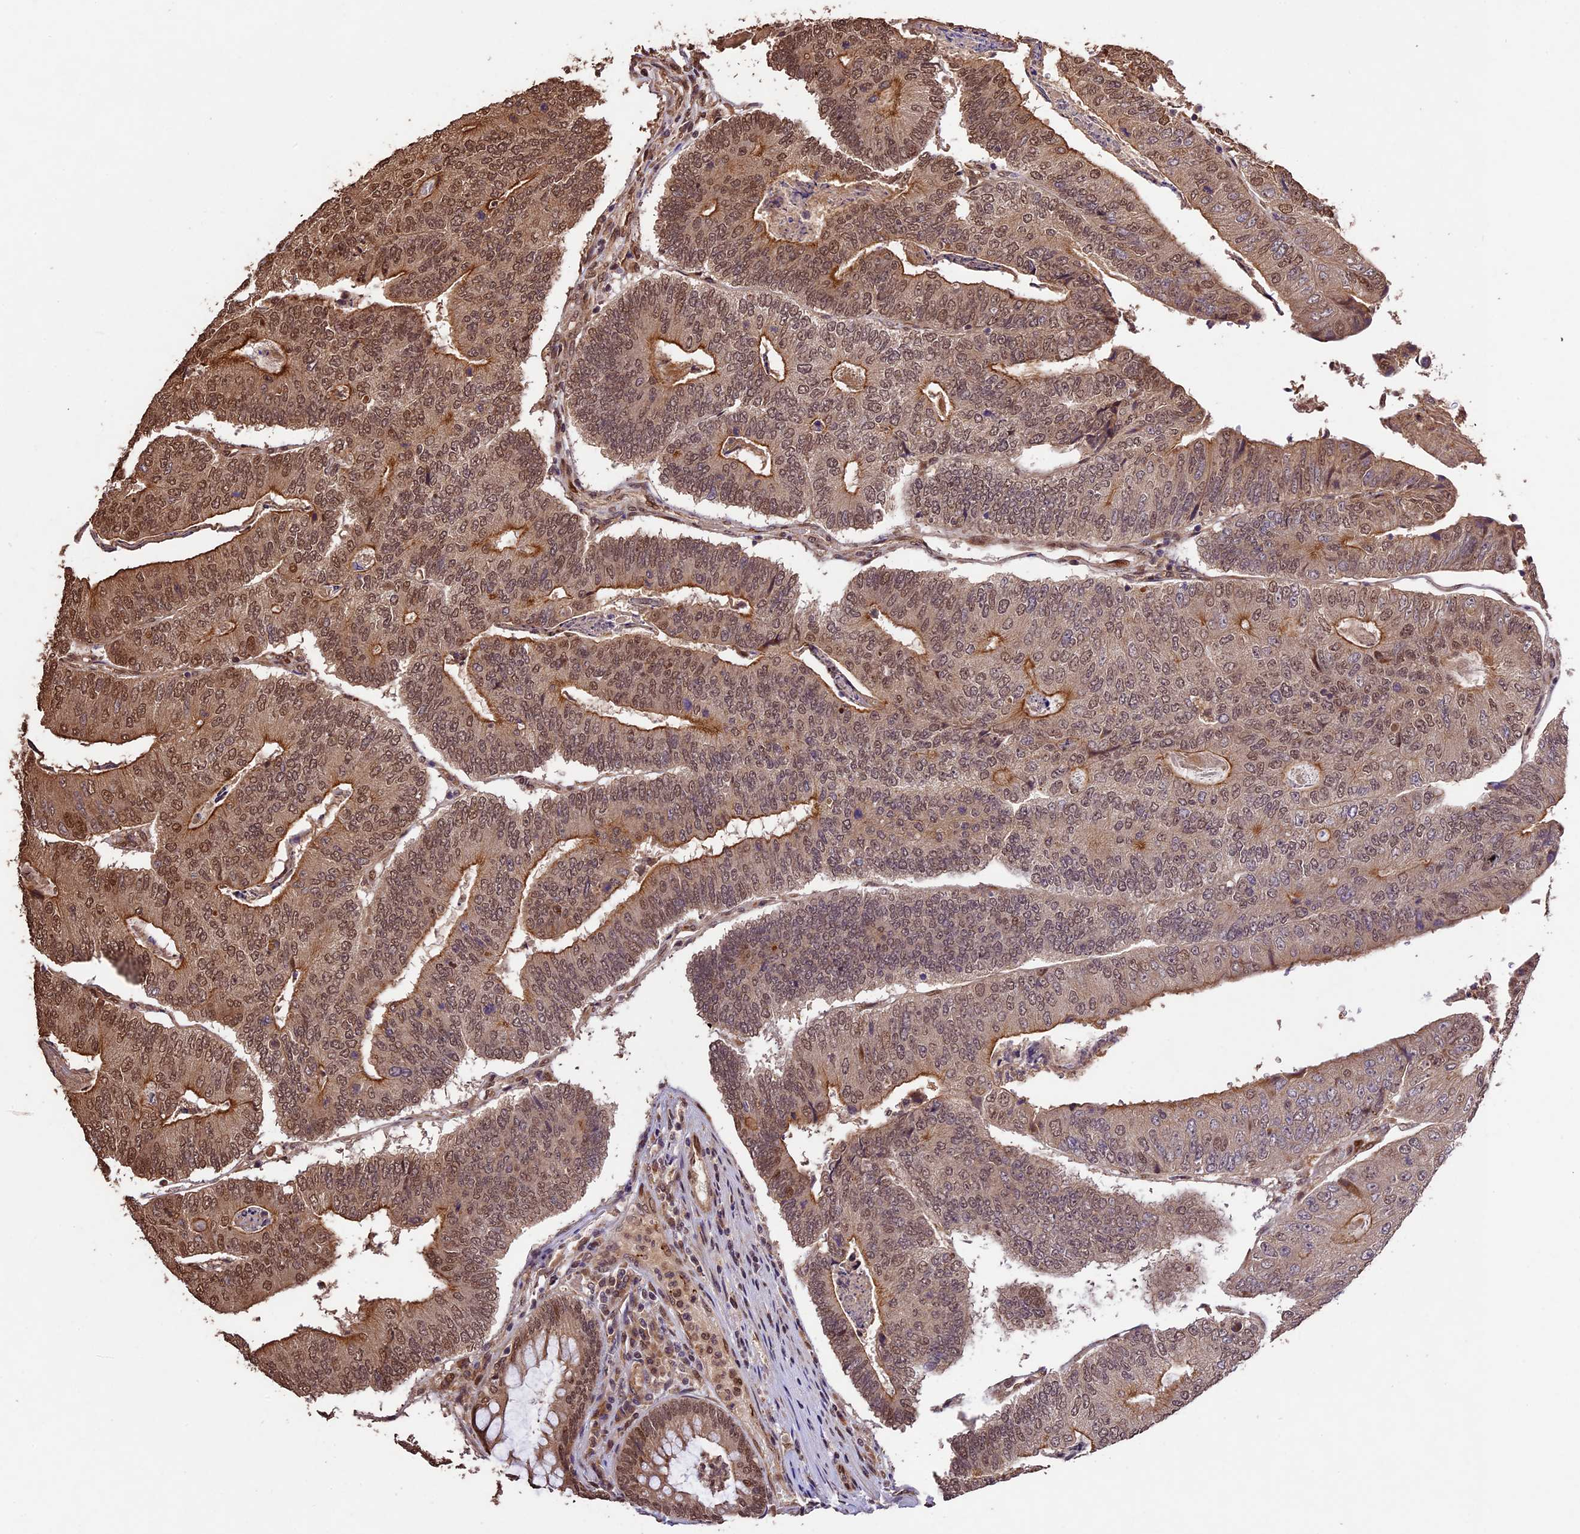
{"staining": {"intensity": "moderate", "quantity": ">75%", "location": "cytoplasmic/membranous,nuclear"}, "tissue": "colorectal cancer", "cell_type": "Tumor cells", "image_type": "cancer", "snomed": [{"axis": "morphology", "description": "Adenocarcinoma, NOS"}, {"axis": "topography", "description": "Colon"}], "caption": "High-power microscopy captured an IHC micrograph of colorectal cancer (adenocarcinoma), revealing moderate cytoplasmic/membranous and nuclear staining in approximately >75% of tumor cells.", "gene": "CDKN2AIP", "patient": {"sex": "female", "age": 67}}